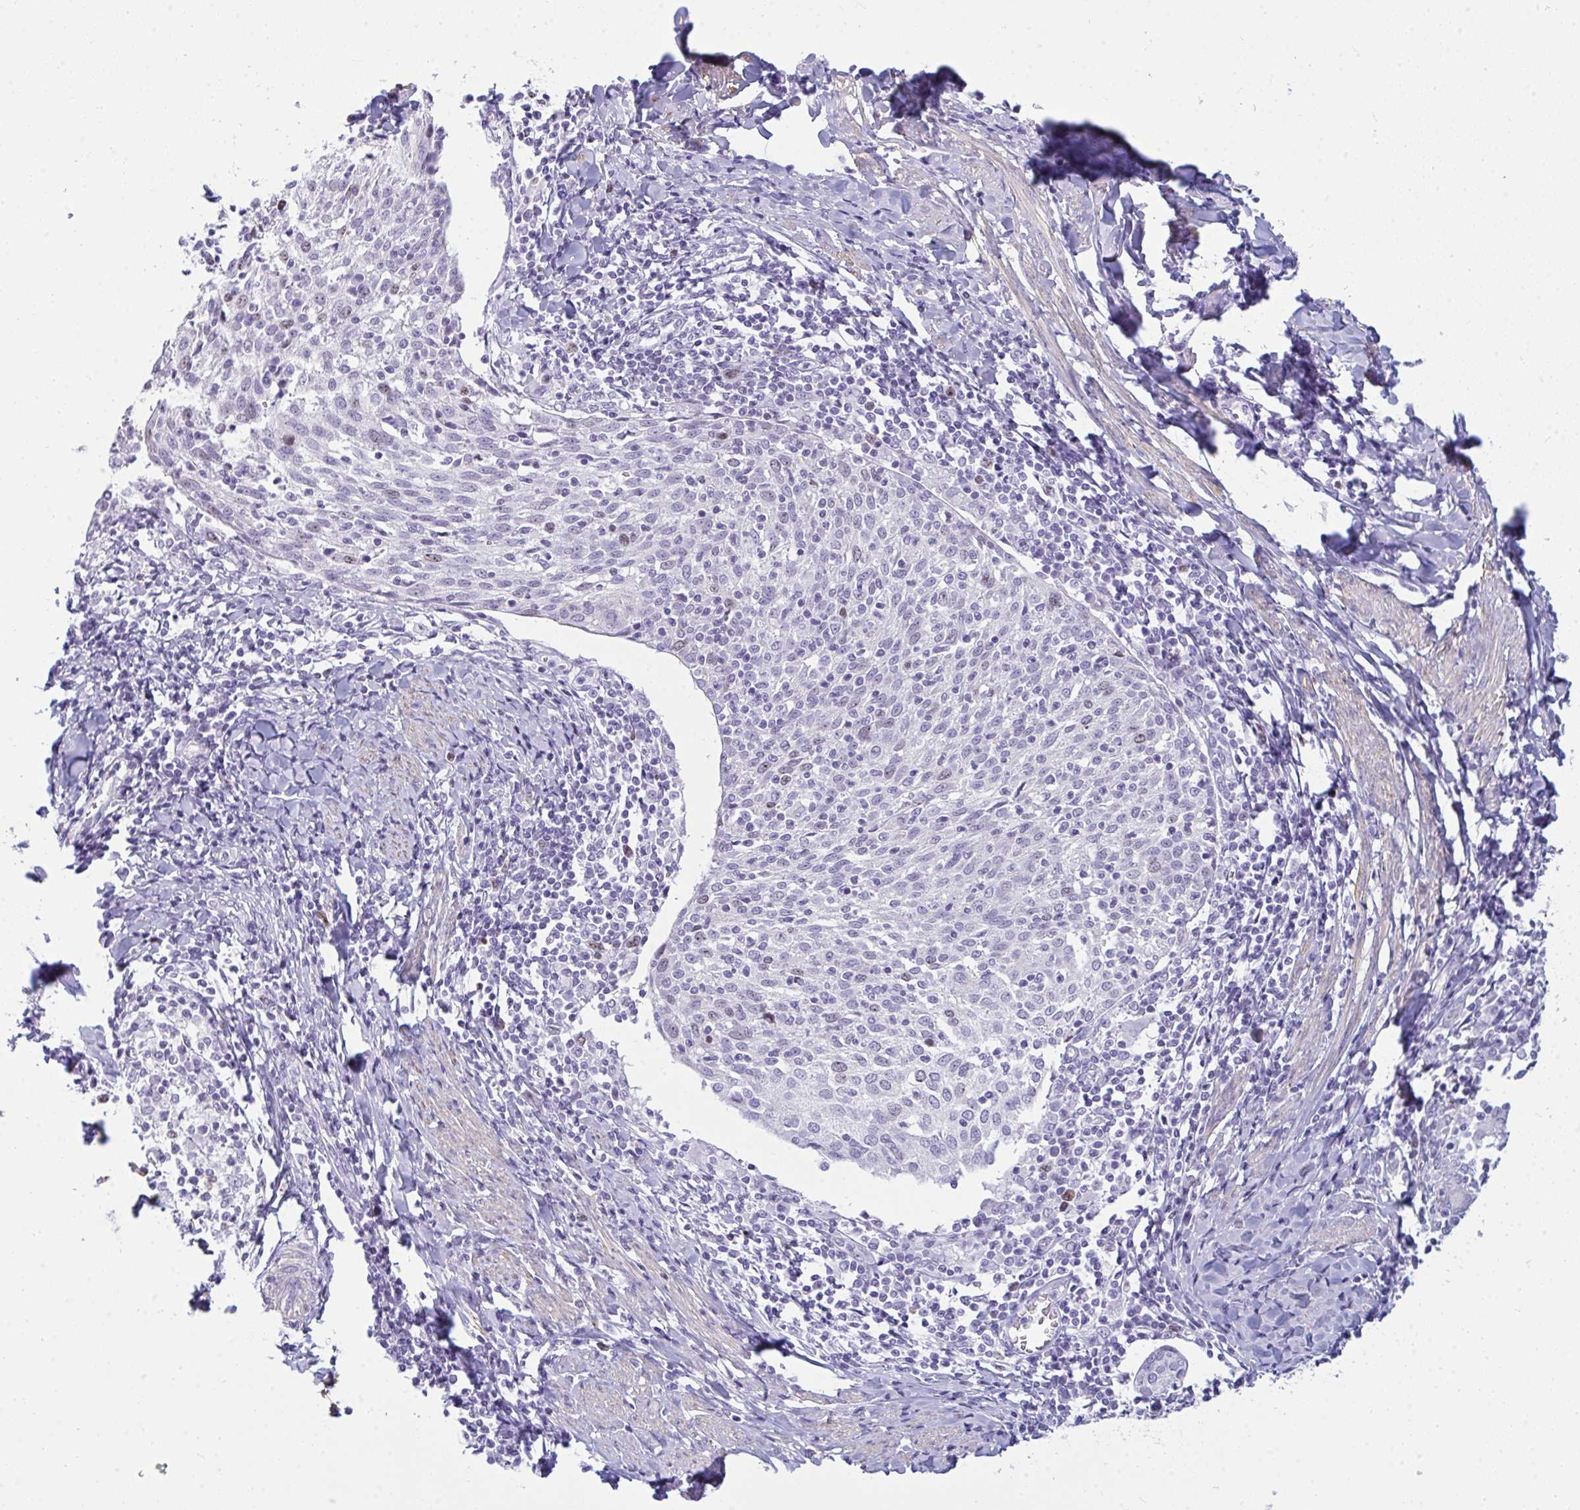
{"staining": {"intensity": "weak", "quantity": "<25%", "location": "nuclear"}, "tissue": "cervical cancer", "cell_type": "Tumor cells", "image_type": "cancer", "snomed": [{"axis": "morphology", "description": "Squamous cell carcinoma, NOS"}, {"axis": "topography", "description": "Cervix"}], "caption": "A high-resolution micrograph shows IHC staining of cervical squamous cell carcinoma, which exhibits no significant staining in tumor cells. Brightfield microscopy of IHC stained with DAB (brown) and hematoxylin (blue), captured at high magnification.", "gene": "SUZ12", "patient": {"sex": "female", "age": 52}}